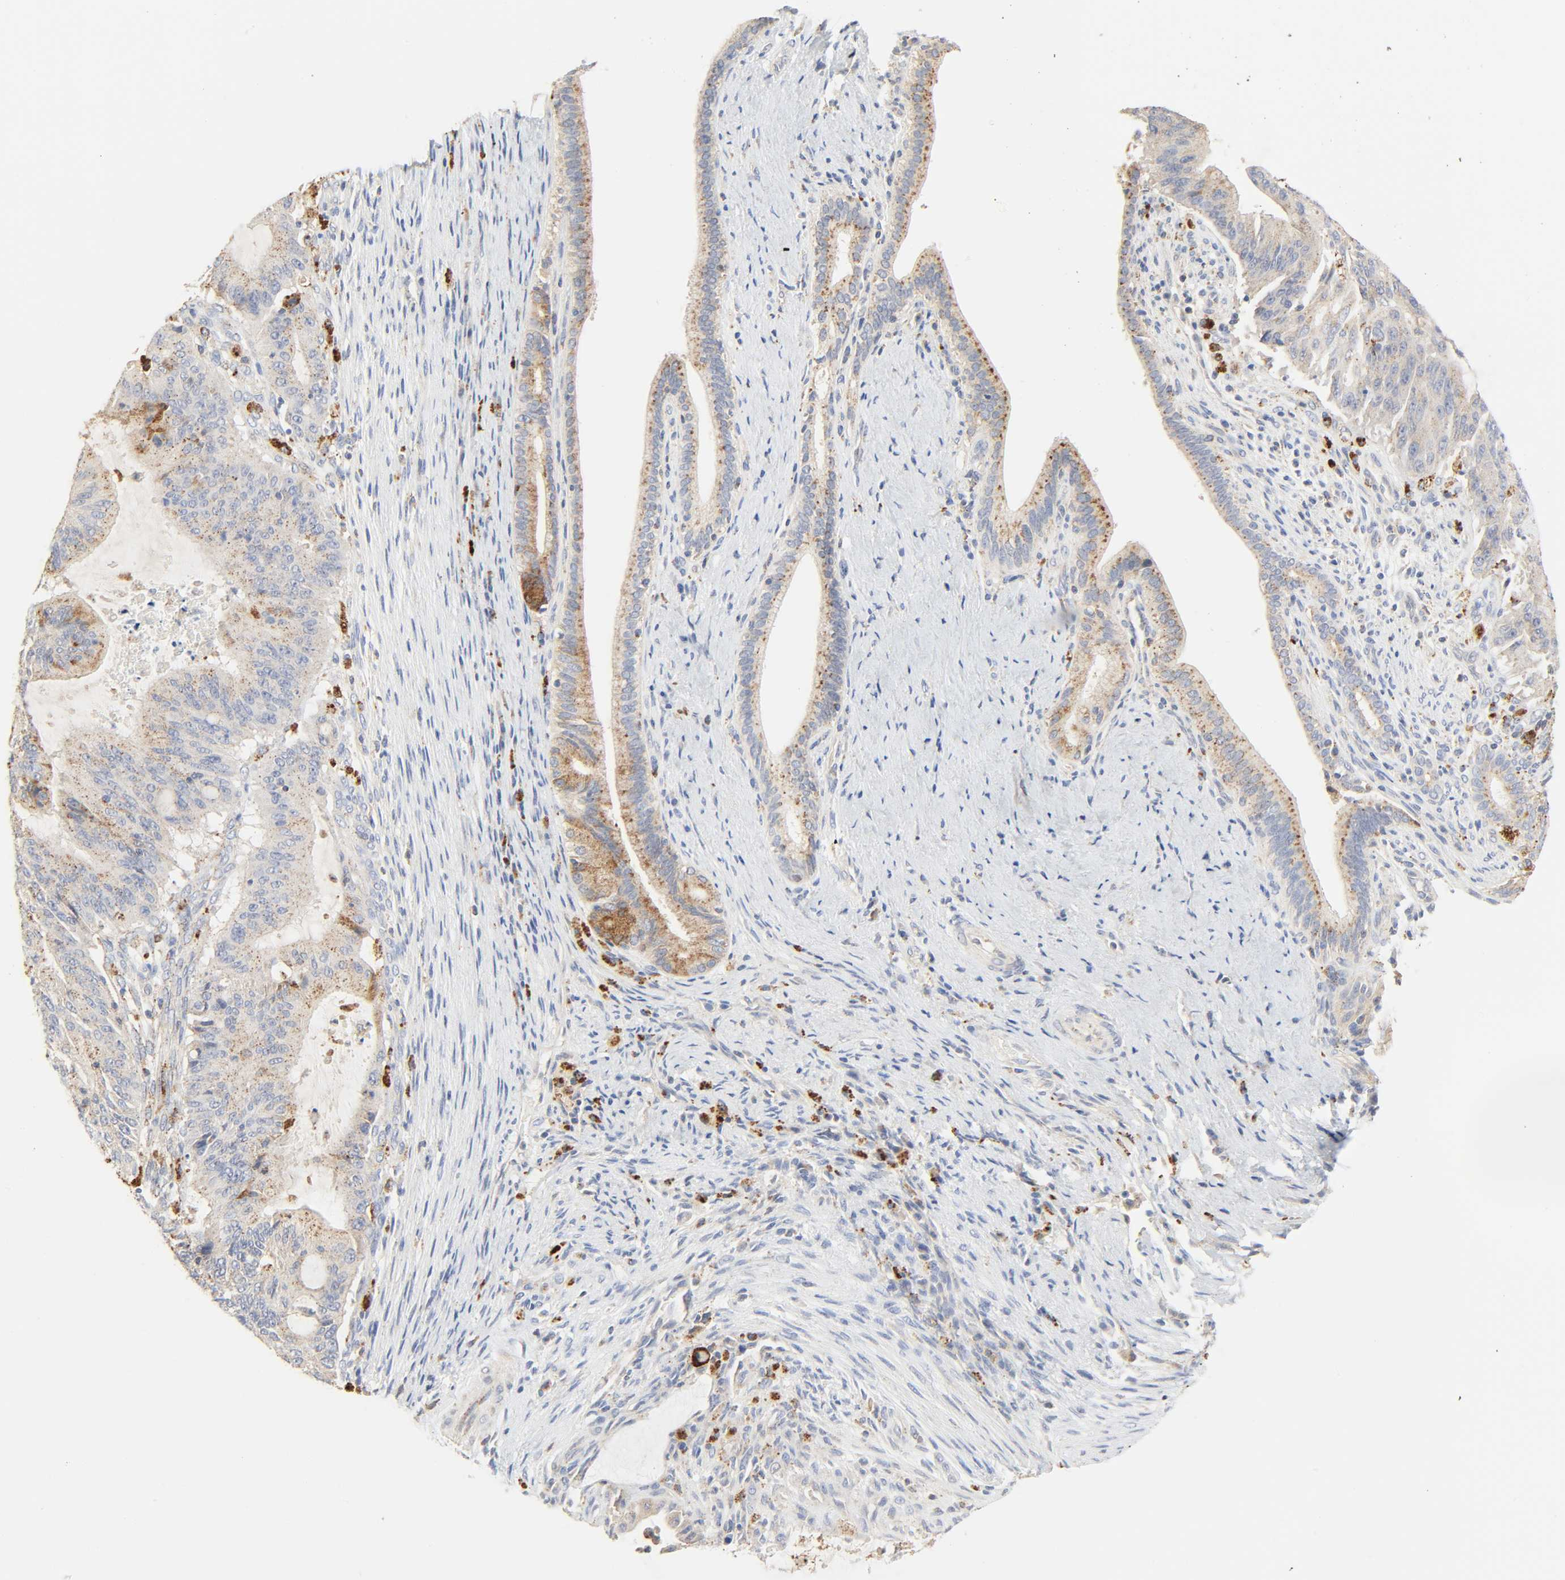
{"staining": {"intensity": "moderate", "quantity": ">75%", "location": "cytoplasmic/membranous"}, "tissue": "liver cancer", "cell_type": "Tumor cells", "image_type": "cancer", "snomed": [{"axis": "morphology", "description": "Cholangiocarcinoma"}, {"axis": "topography", "description": "Liver"}], "caption": "A high-resolution photomicrograph shows immunohistochemistry (IHC) staining of liver cancer, which demonstrates moderate cytoplasmic/membranous staining in approximately >75% of tumor cells.", "gene": "CAMK2A", "patient": {"sex": "female", "age": 73}}